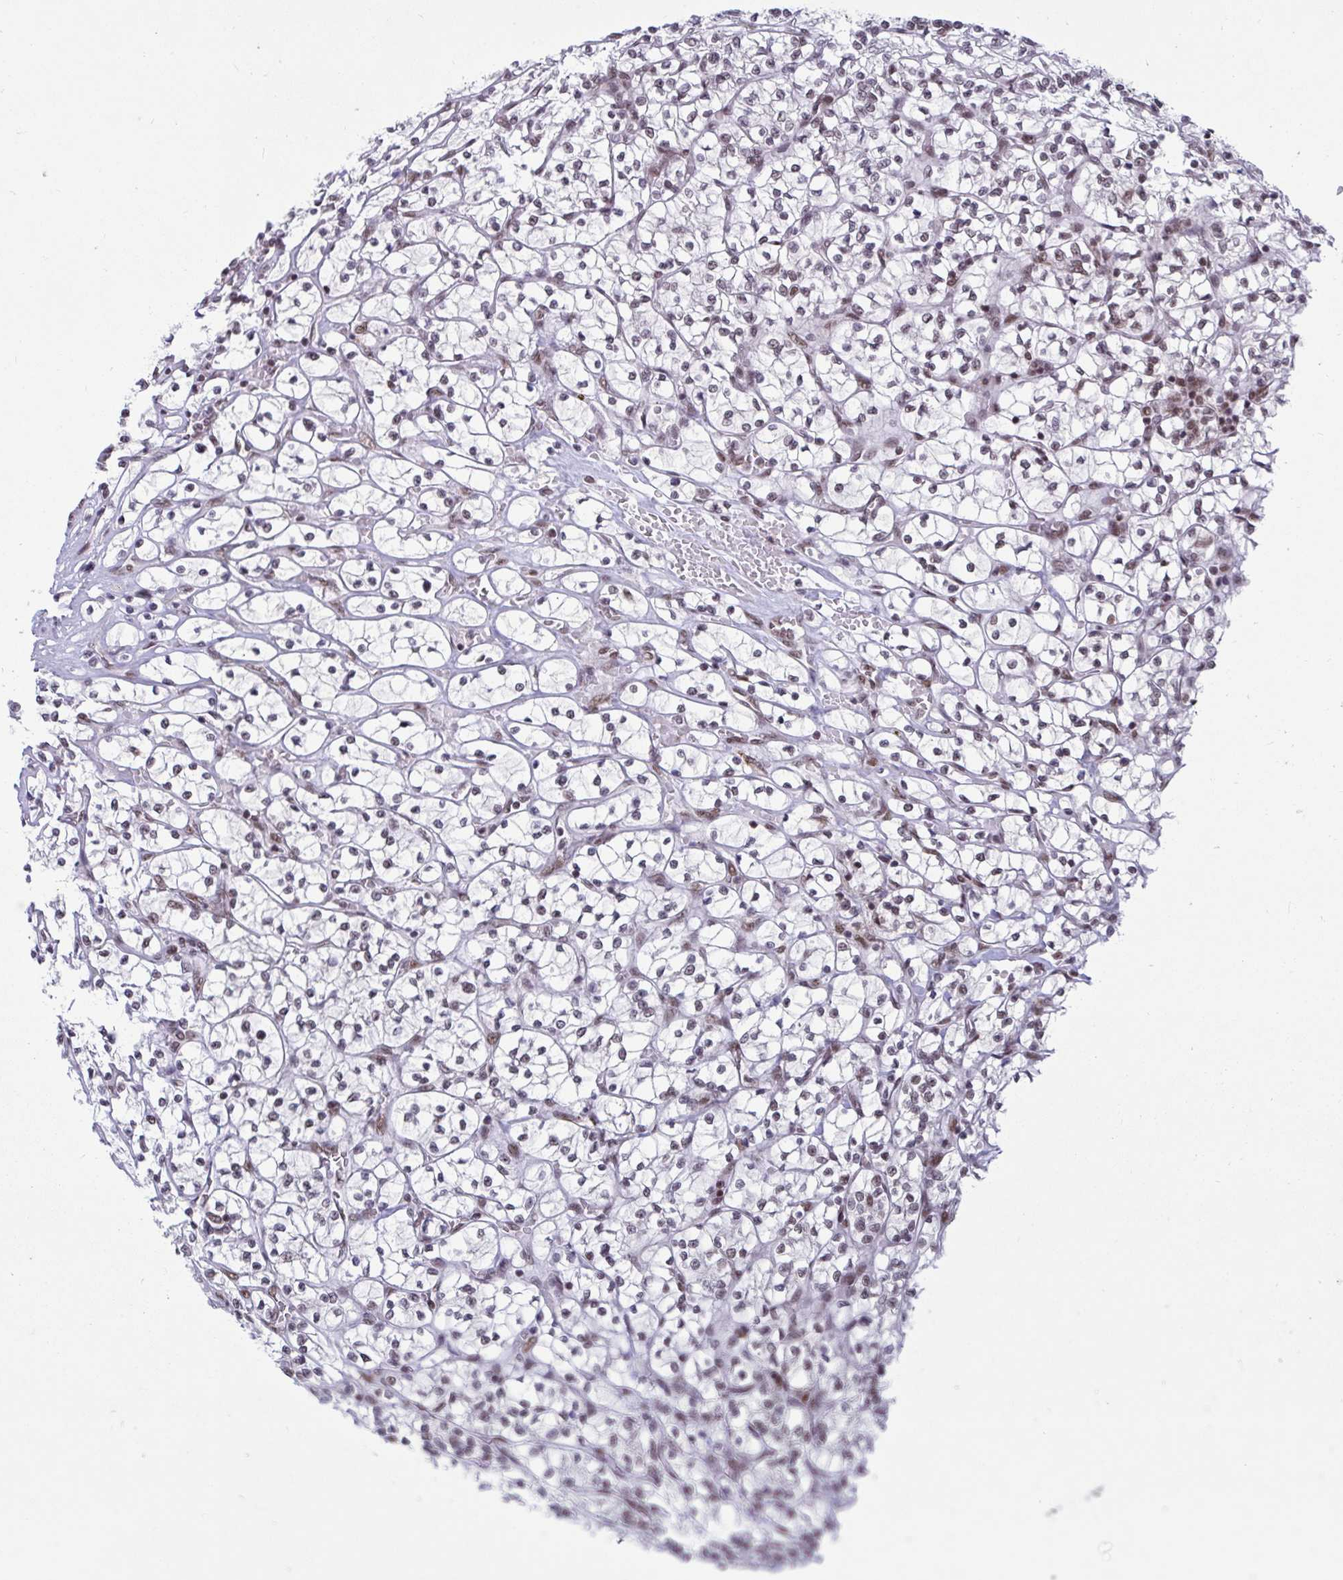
{"staining": {"intensity": "weak", "quantity": ">75%", "location": "nuclear"}, "tissue": "renal cancer", "cell_type": "Tumor cells", "image_type": "cancer", "snomed": [{"axis": "morphology", "description": "Adenocarcinoma, NOS"}, {"axis": "topography", "description": "Kidney"}], "caption": "Tumor cells demonstrate low levels of weak nuclear expression in approximately >75% of cells in renal cancer (adenocarcinoma).", "gene": "PHF10", "patient": {"sex": "female", "age": 64}}